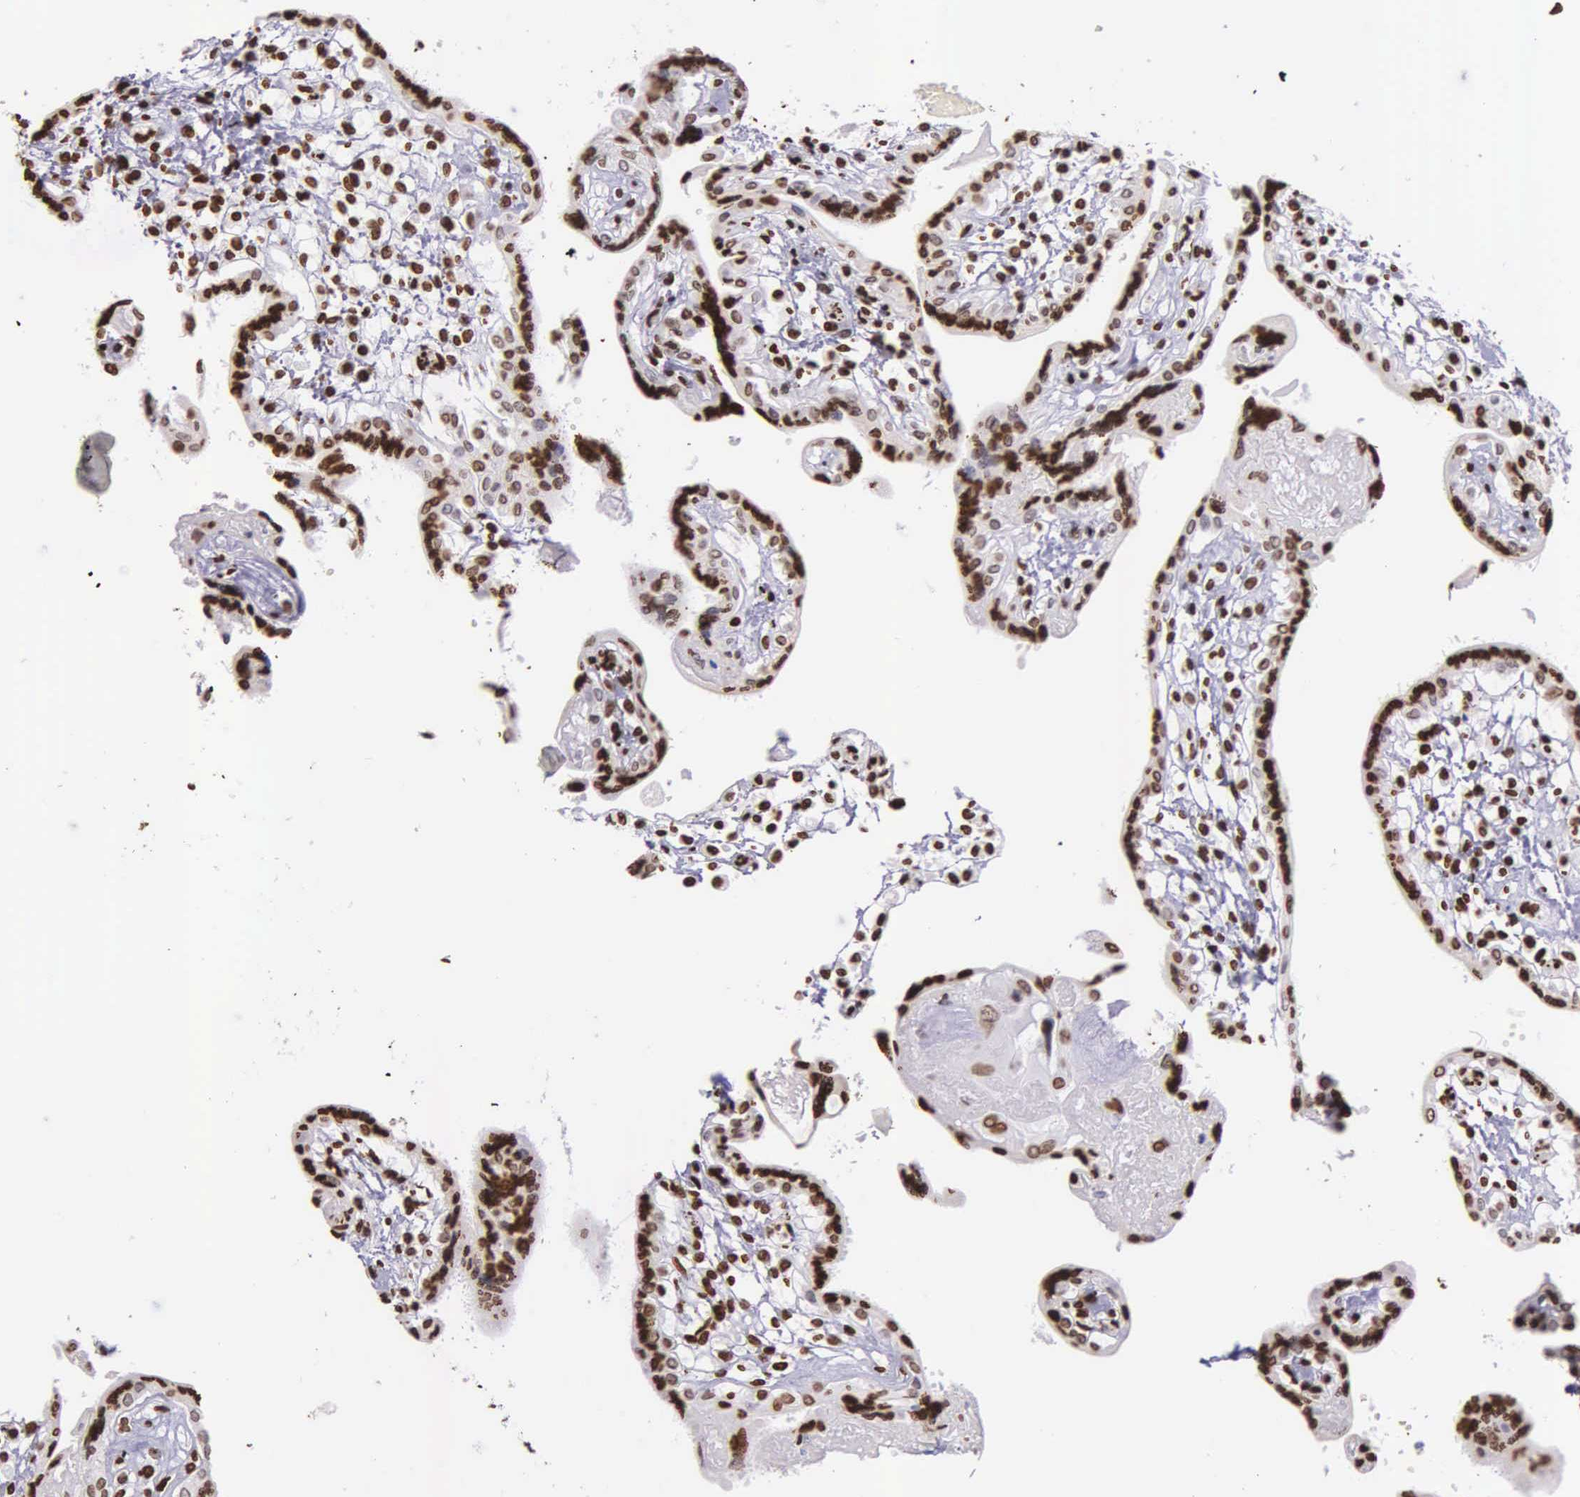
{"staining": {"intensity": "strong", "quantity": ">75%", "location": "nuclear"}, "tissue": "placenta", "cell_type": "Decidual cells", "image_type": "normal", "snomed": [{"axis": "morphology", "description": "Normal tissue, NOS"}, {"axis": "topography", "description": "Placenta"}], "caption": "IHC of benign human placenta displays high levels of strong nuclear positivity in about >75% of decidual cells. Using DAB (brown) and hematoxylin (blue) stains, captured at high magnification using brightfield microscopy.", "gene": "H1", "patient": {"sex": "female", "age": 31}}